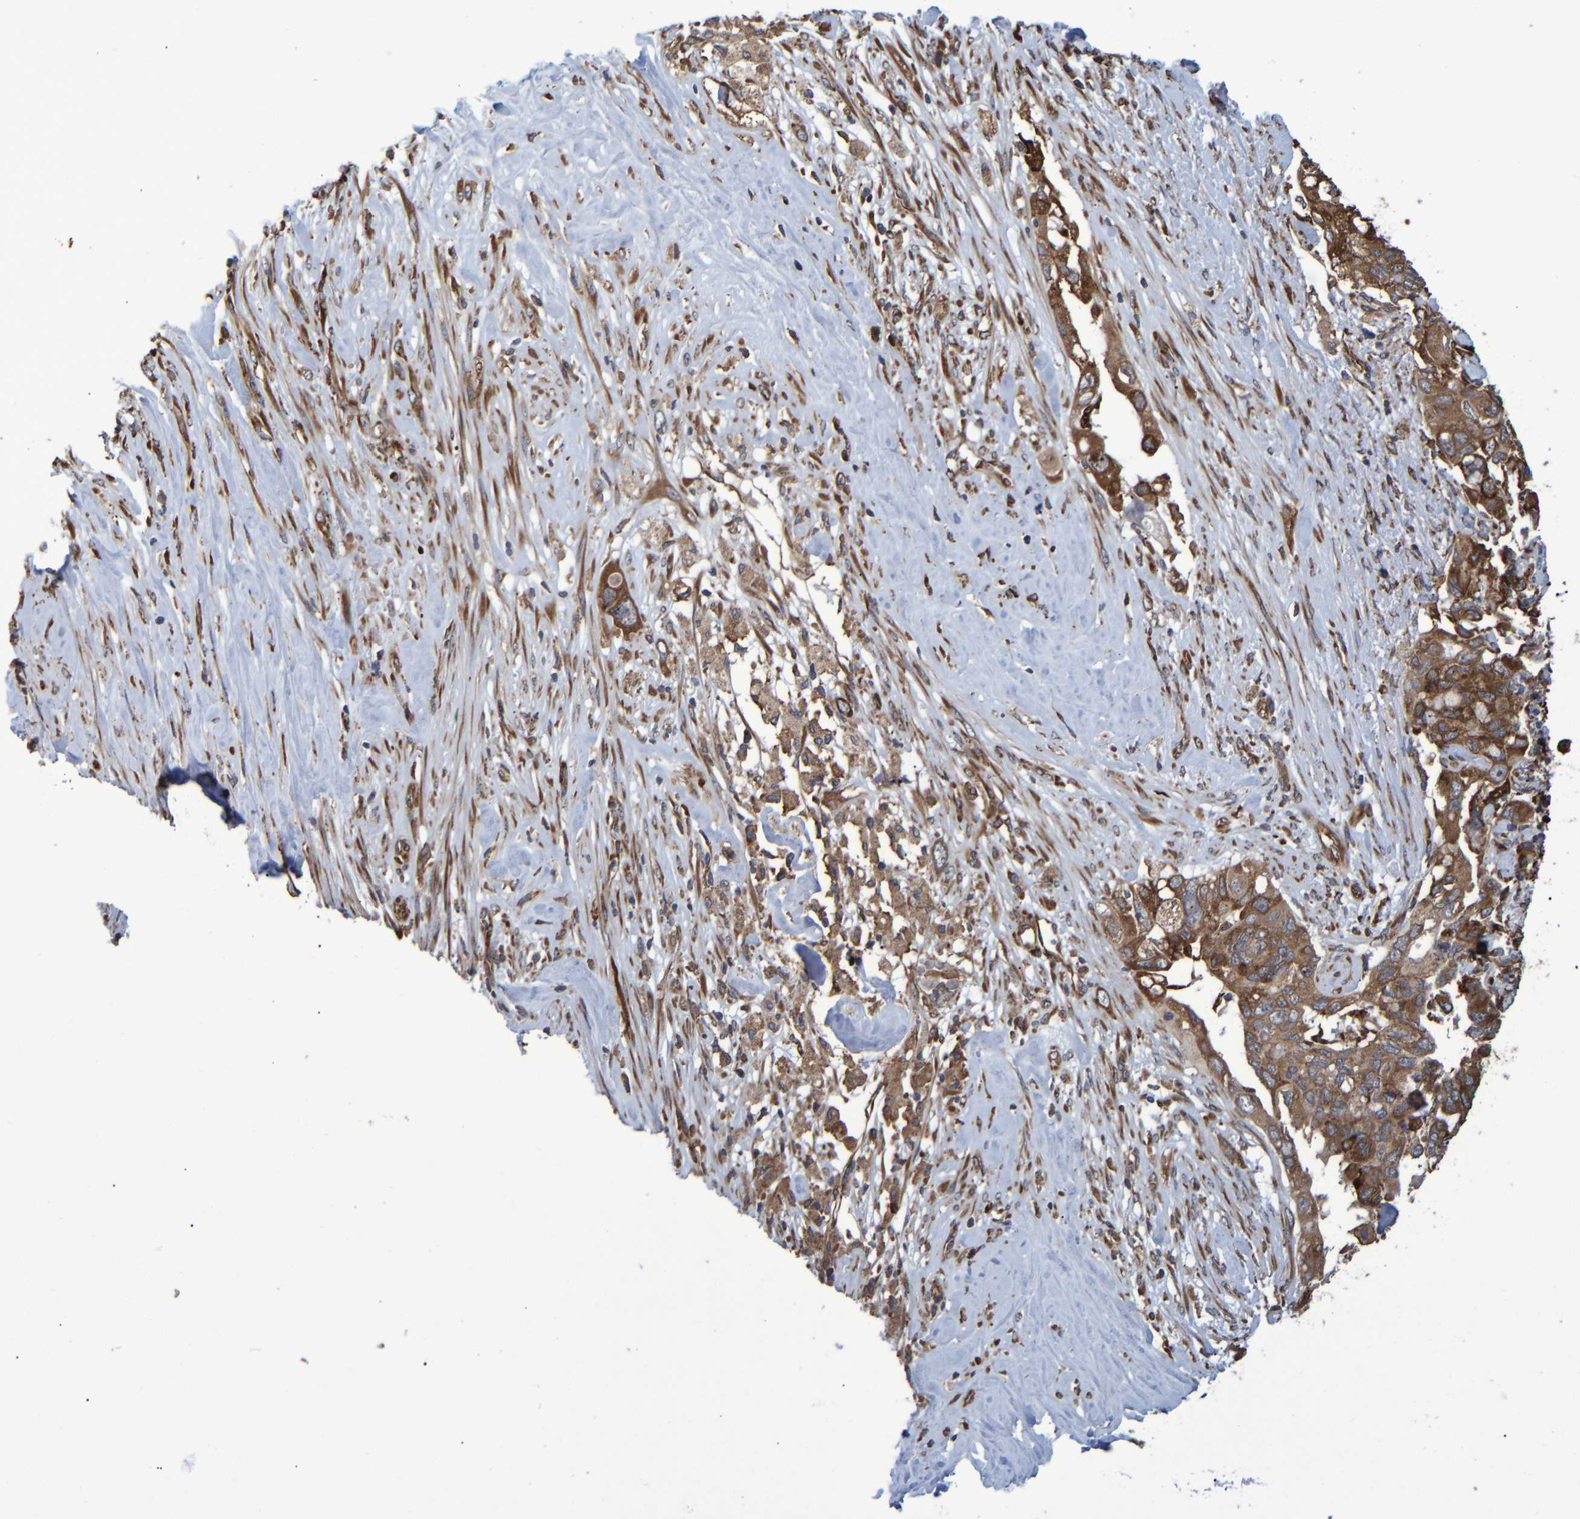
{"staining": {"intensity": "moderate", "quantity": ">75%", "location": "cytoplasmic/membranous"}, "tissue": "pancreatic cancer", "cell_type": "Tumor cells", "image_type": "cancer", "snomed": [{"axis": "morphology", "description": "Adenocarcinoma, NOS"}, {"axis": "topography", "description": "Pancreas"}], "caption": "DAB (3,3'-diaminobenzidine) immunohistochemical staining of human pancreatic cancer (adenocarcinoma) shows moderate cytoplasmic/membranous protein expression in about >75% of tumor cells.", "gene": "SPAG5", "patient": {"sex": "female", "age": 56}}